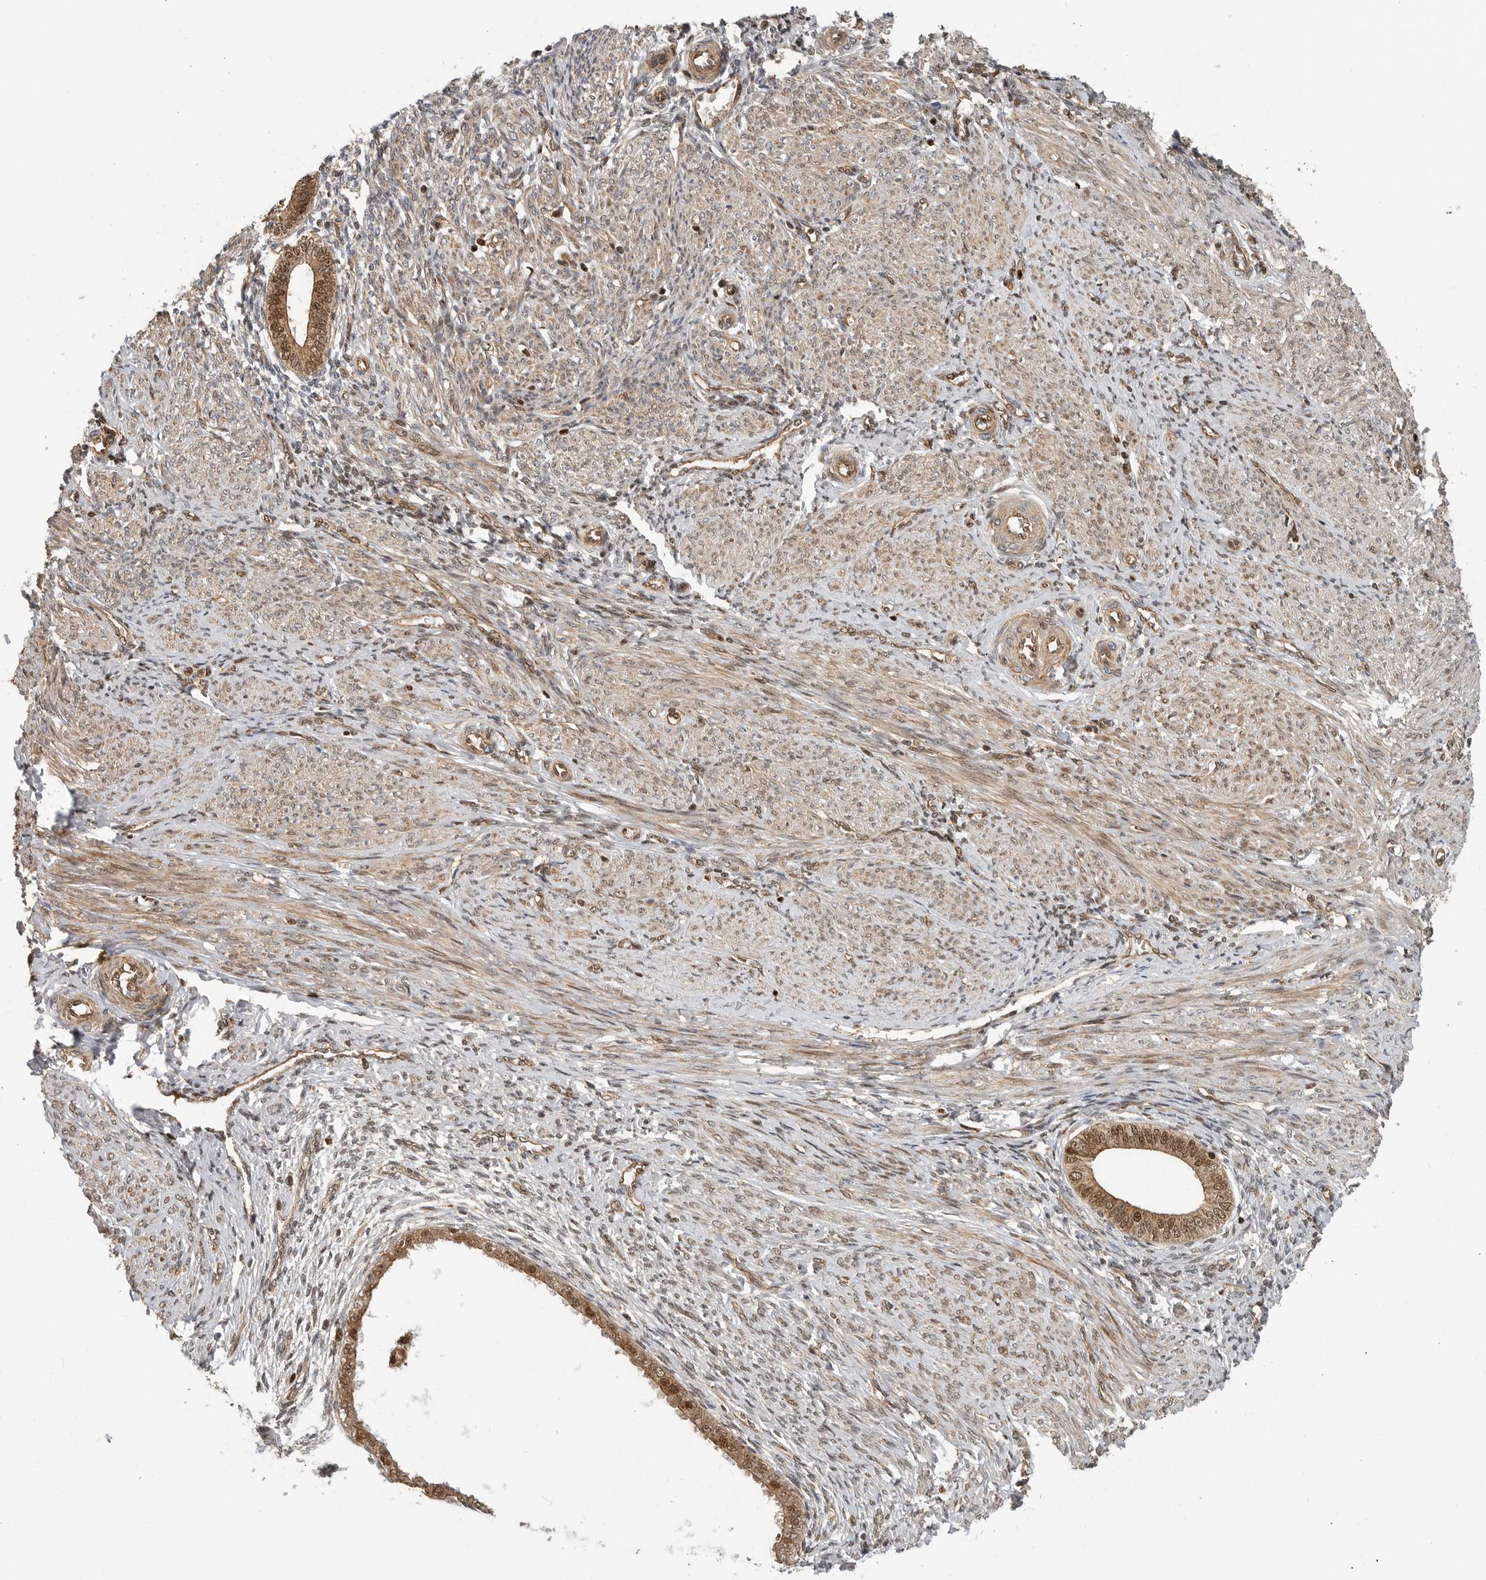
{"staining": {"intensity": "weak", "quantity": "25%-75%", "location": "cytoplasmic/membranous,nuclear"}, "tissue": "endometrium", "cell_type": "Cells in endometrial stroma", "image_type": "normal", "snomed": [{"axis": "morphology", "description": "Normal tissue, NOS"}, {"axis": "topography", "description": "Endometrium"}], "caption": "Immunohistochemistry (DAB (3,3'-diaminobenzidine)) staining of unremarkable human endometrium reveals weak cytoplasmic/membranous,nuclear protein staining in about 25%-75% of cells in endometrial stroma.", "gene": "STRAP", "patient": {"sex": "female", "age": 42}}